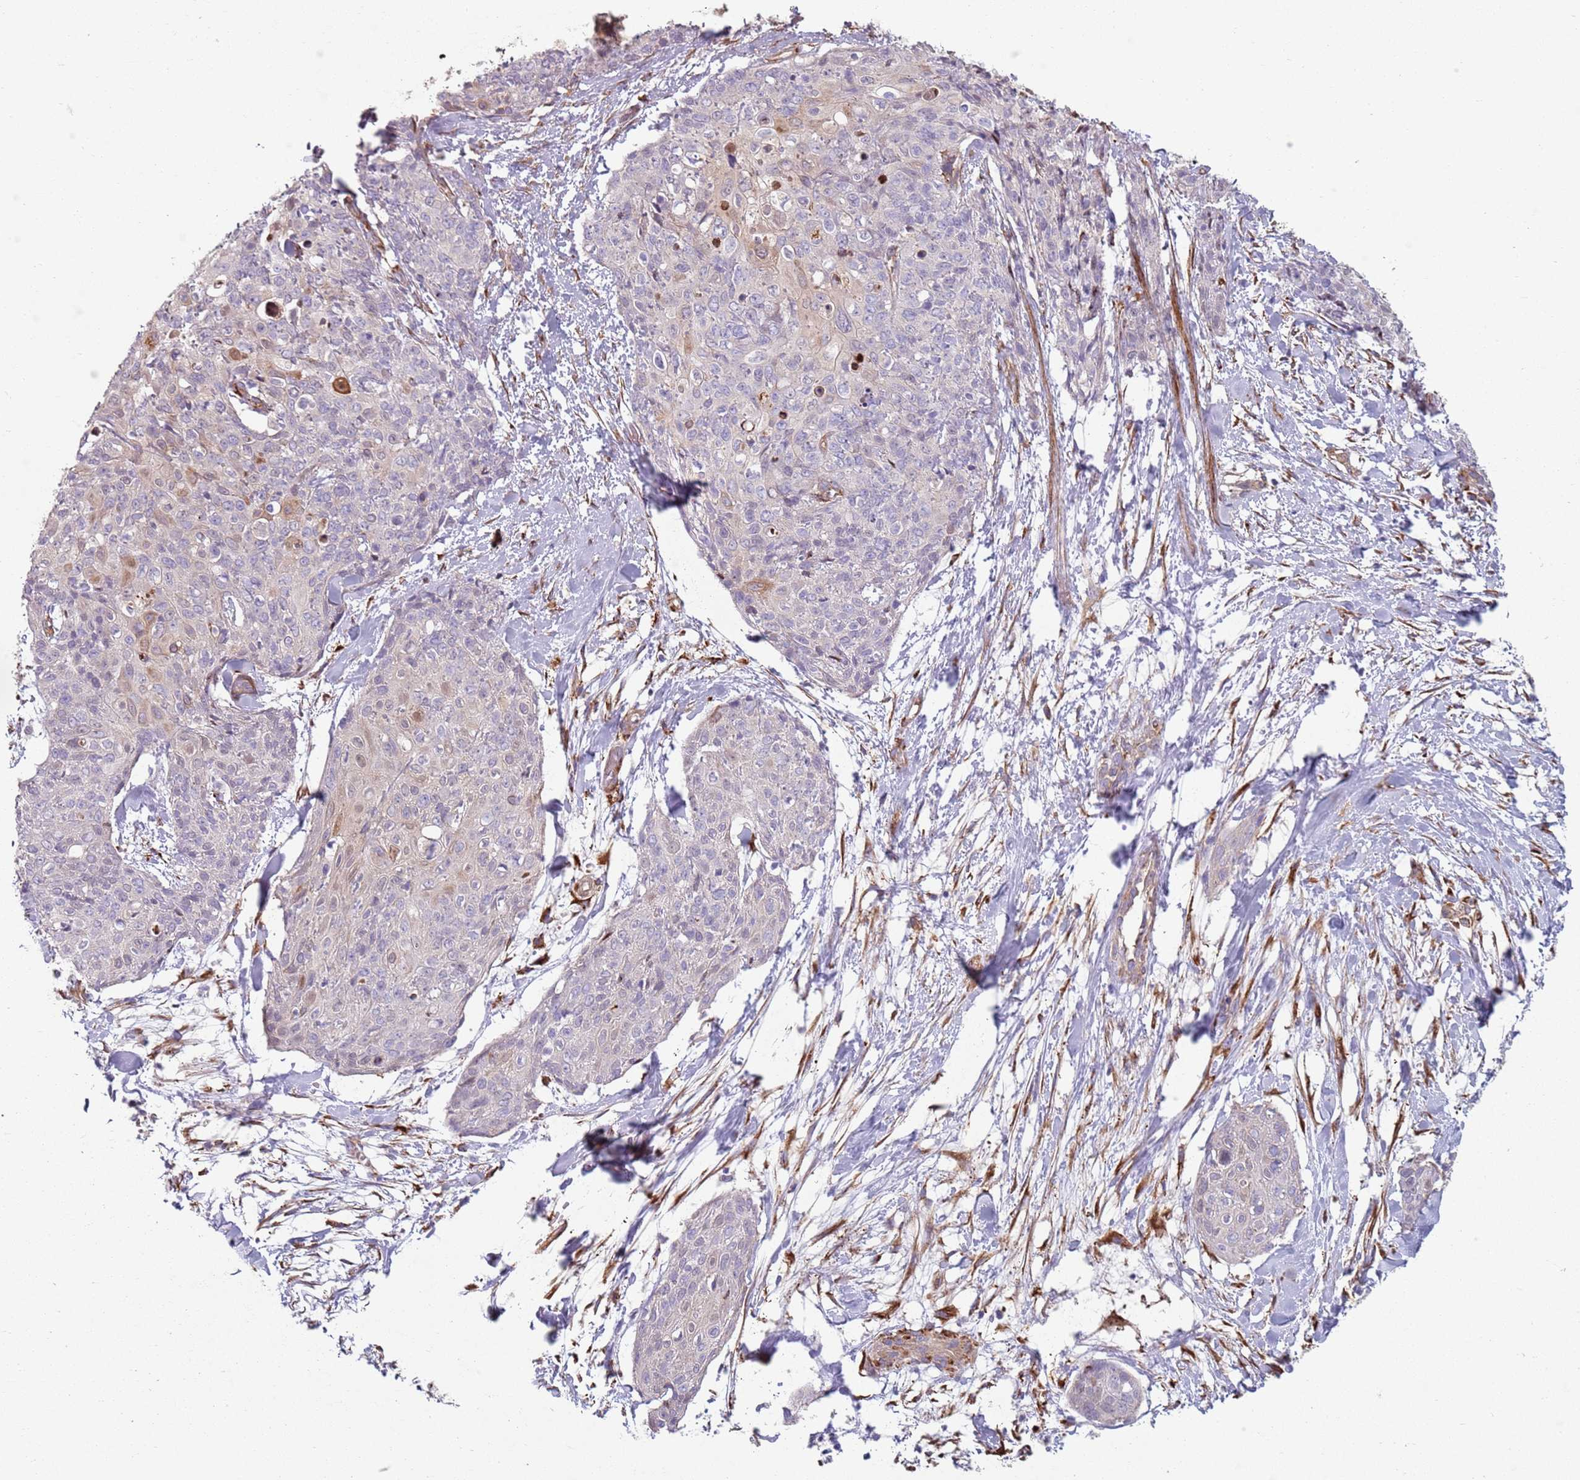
{"staining": {"intensity": "negative", "quantity": "none", "location": "none"}, "tissue": "skin cancer", "cell_type": "Tumor cells", "image_type": "cancer", "snomed": [{"axis": "morphology", "description": "Squamous cell carcinoma, NOS"}, {"axis": "topography", "description": "Skin"}, {"axis": "topography", "description": "Vulva"}], "caption": "Human squamous cell carcinoma (skin) stained for a protein using immunohistochemistry (IHC) reveals no staining in tumor cells.", "gene": "PHLPP2", "patient": {"sex": "female", "age": 85}}